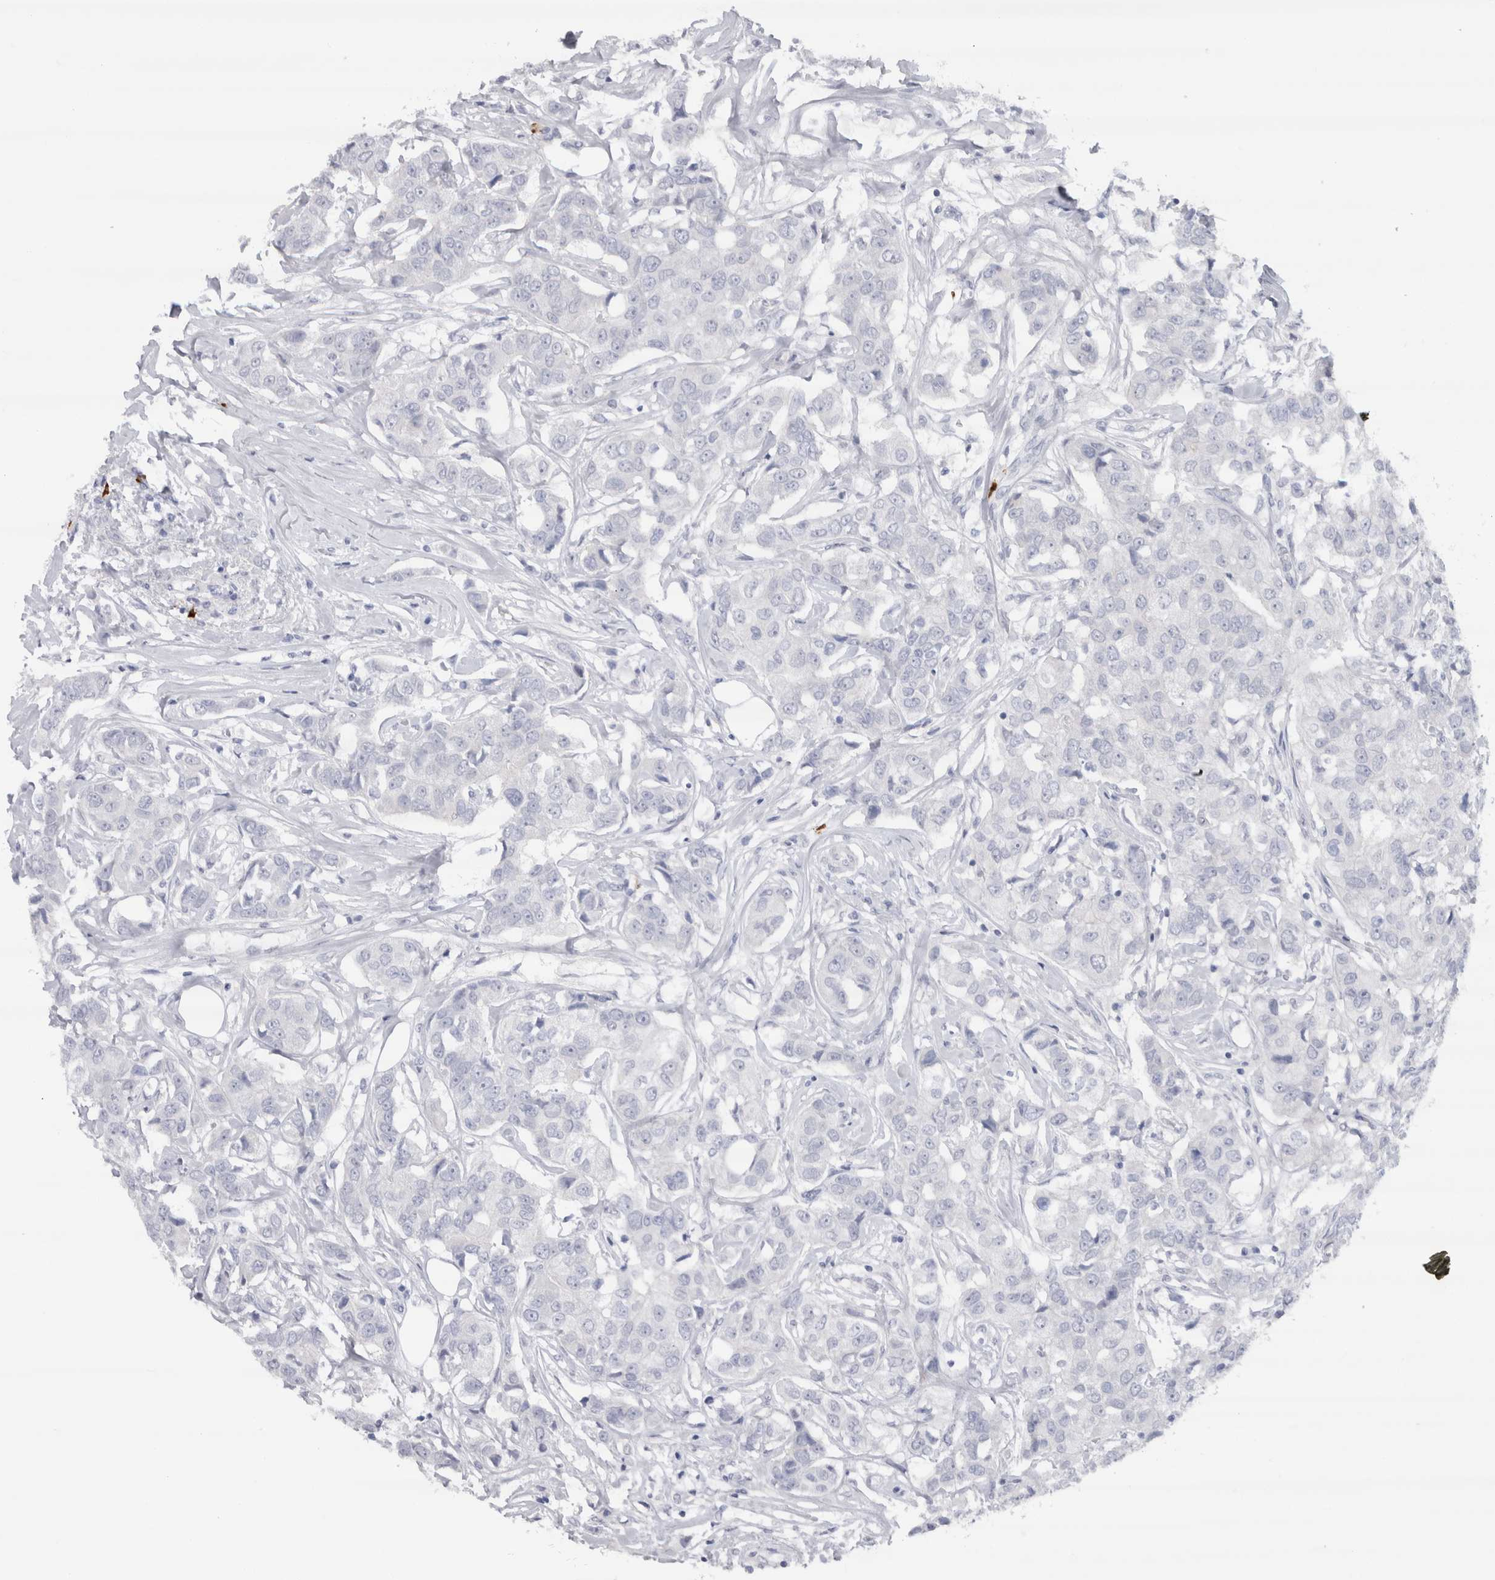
{"staining": {"intensity": "negative", "quantity": "none", "location": "none"}, "tissue": "breast cancer", "cell_type": "Tumor cells", "image_type": "cancer", "snomed": [{"axis": "morphology", "description": "Duct carcinoma"}, {"axis": "topography", "description": "Breast"}], "caption": "Tumor cells show no significant staining in breast invasive ductal carcinoma.", "gene": "CDH17", "patient": {"sex": "female", "age": 80}}